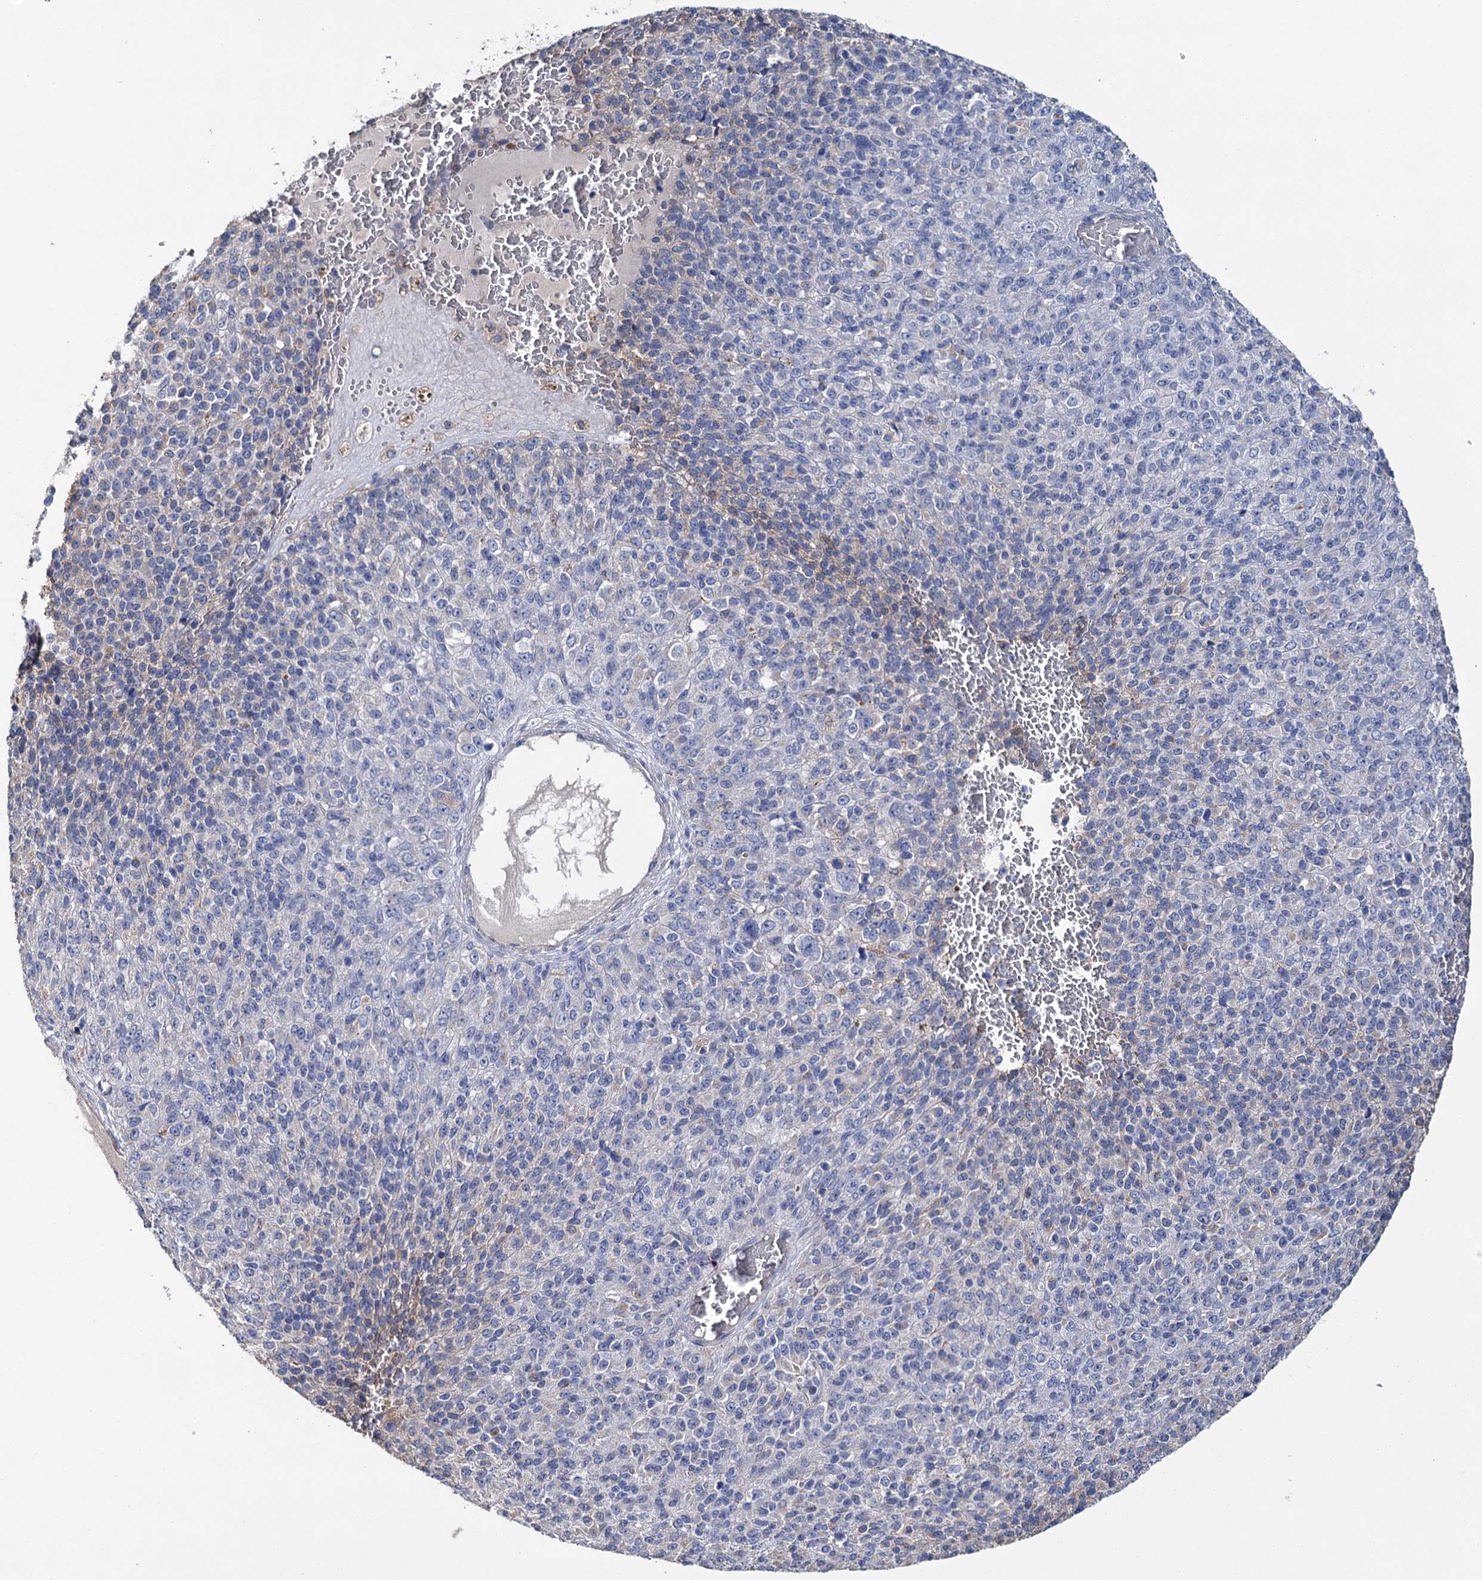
{"staining": {"intensity": "negative", "quantity": "none", "location": "none"}, "tissue": "melanoma", "cell_type": "Tumor cells", "image_type": "cancer", "snomed": [{"axis": "morphology", "description": "Malignant melanoma, Metastatic site"}, {"axis": "topography", "description": "Brain"}], "caption": "Immunohistochemistry of malignant melanoma (metastatic site) exhibits no expression in tumor cells. The staining was performed using DAB to visualize the protein expression in brown, while the nuclei were stained in blue with hematoxylin (Magnification: 20x).", "gene": "EPYC", "patient": {"sex": "female", "age": 56}}